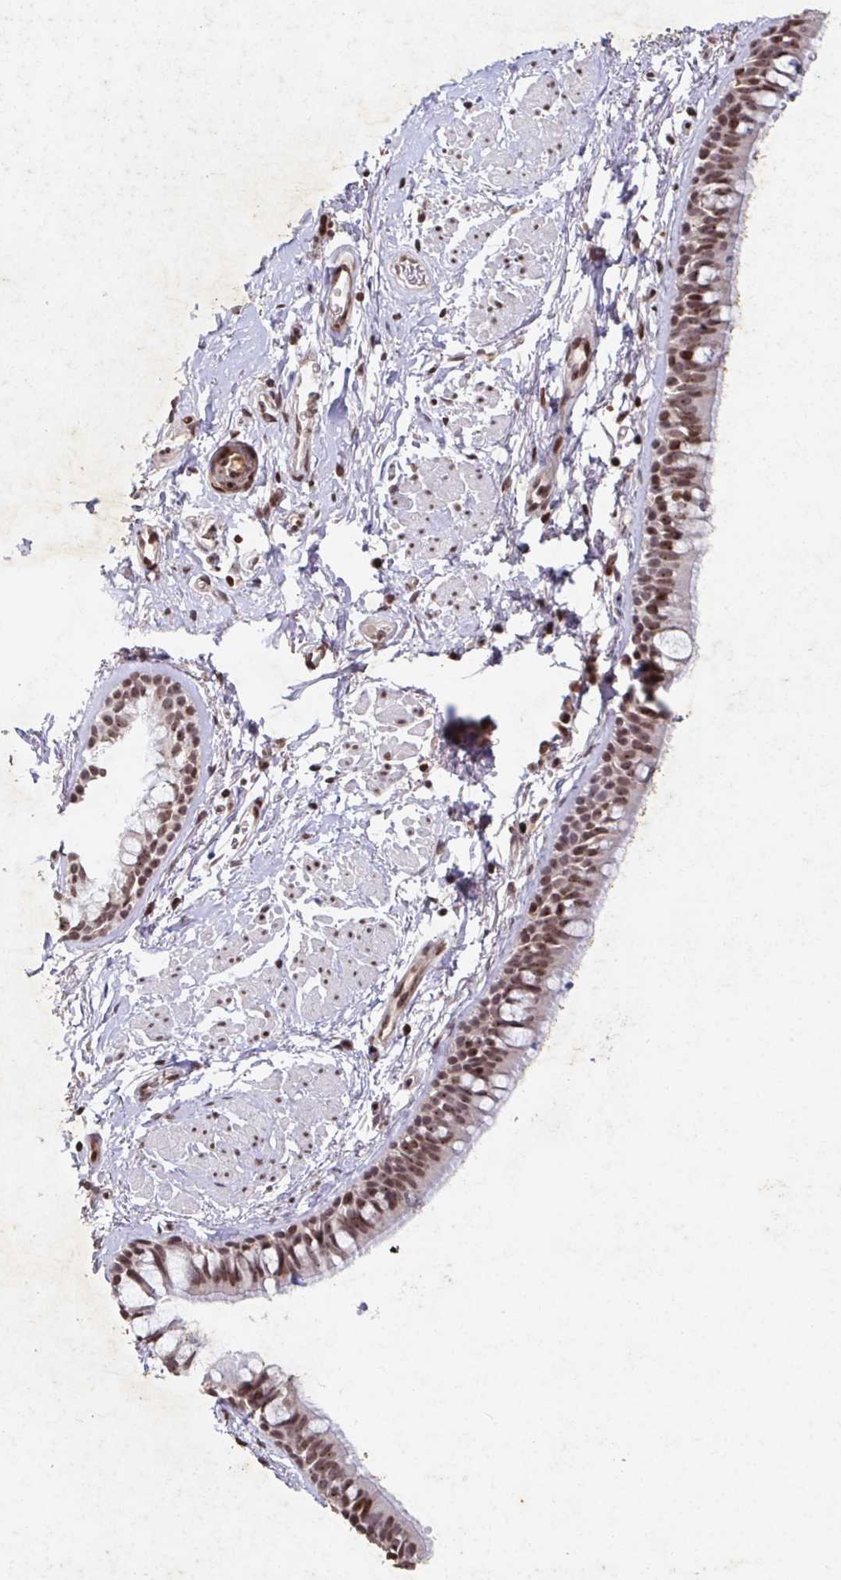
{"staining": {"intensity": "moderate", "quantity": ">75%", "location": "nuclear"}, "tissue": "bronchus", "cell_type": "Respiratory epithelial cells", "image_type": "normal", "snomed": [{"axis": "morphology", "description": "Normal tissue, NOS"}, {"axis": "topography", "description": "Lymph node"}, {"axis": "topography", "description": "Cartilage tissue"}, {"axis": "topography", "description": "Bronchus"}], "caption": "Protein expression analysis of normal bronchus displays moderate nuclear staining in approximately >75% of respiratory epithelial cells. Using DAB (3,3'-diaminobenzidine) (brown) and hematoxylin (blue) stains, captured at high magnification using brightfield microscopy.", "gene": "C19orf53", "patient": {"sex": "female", "age": 70}}